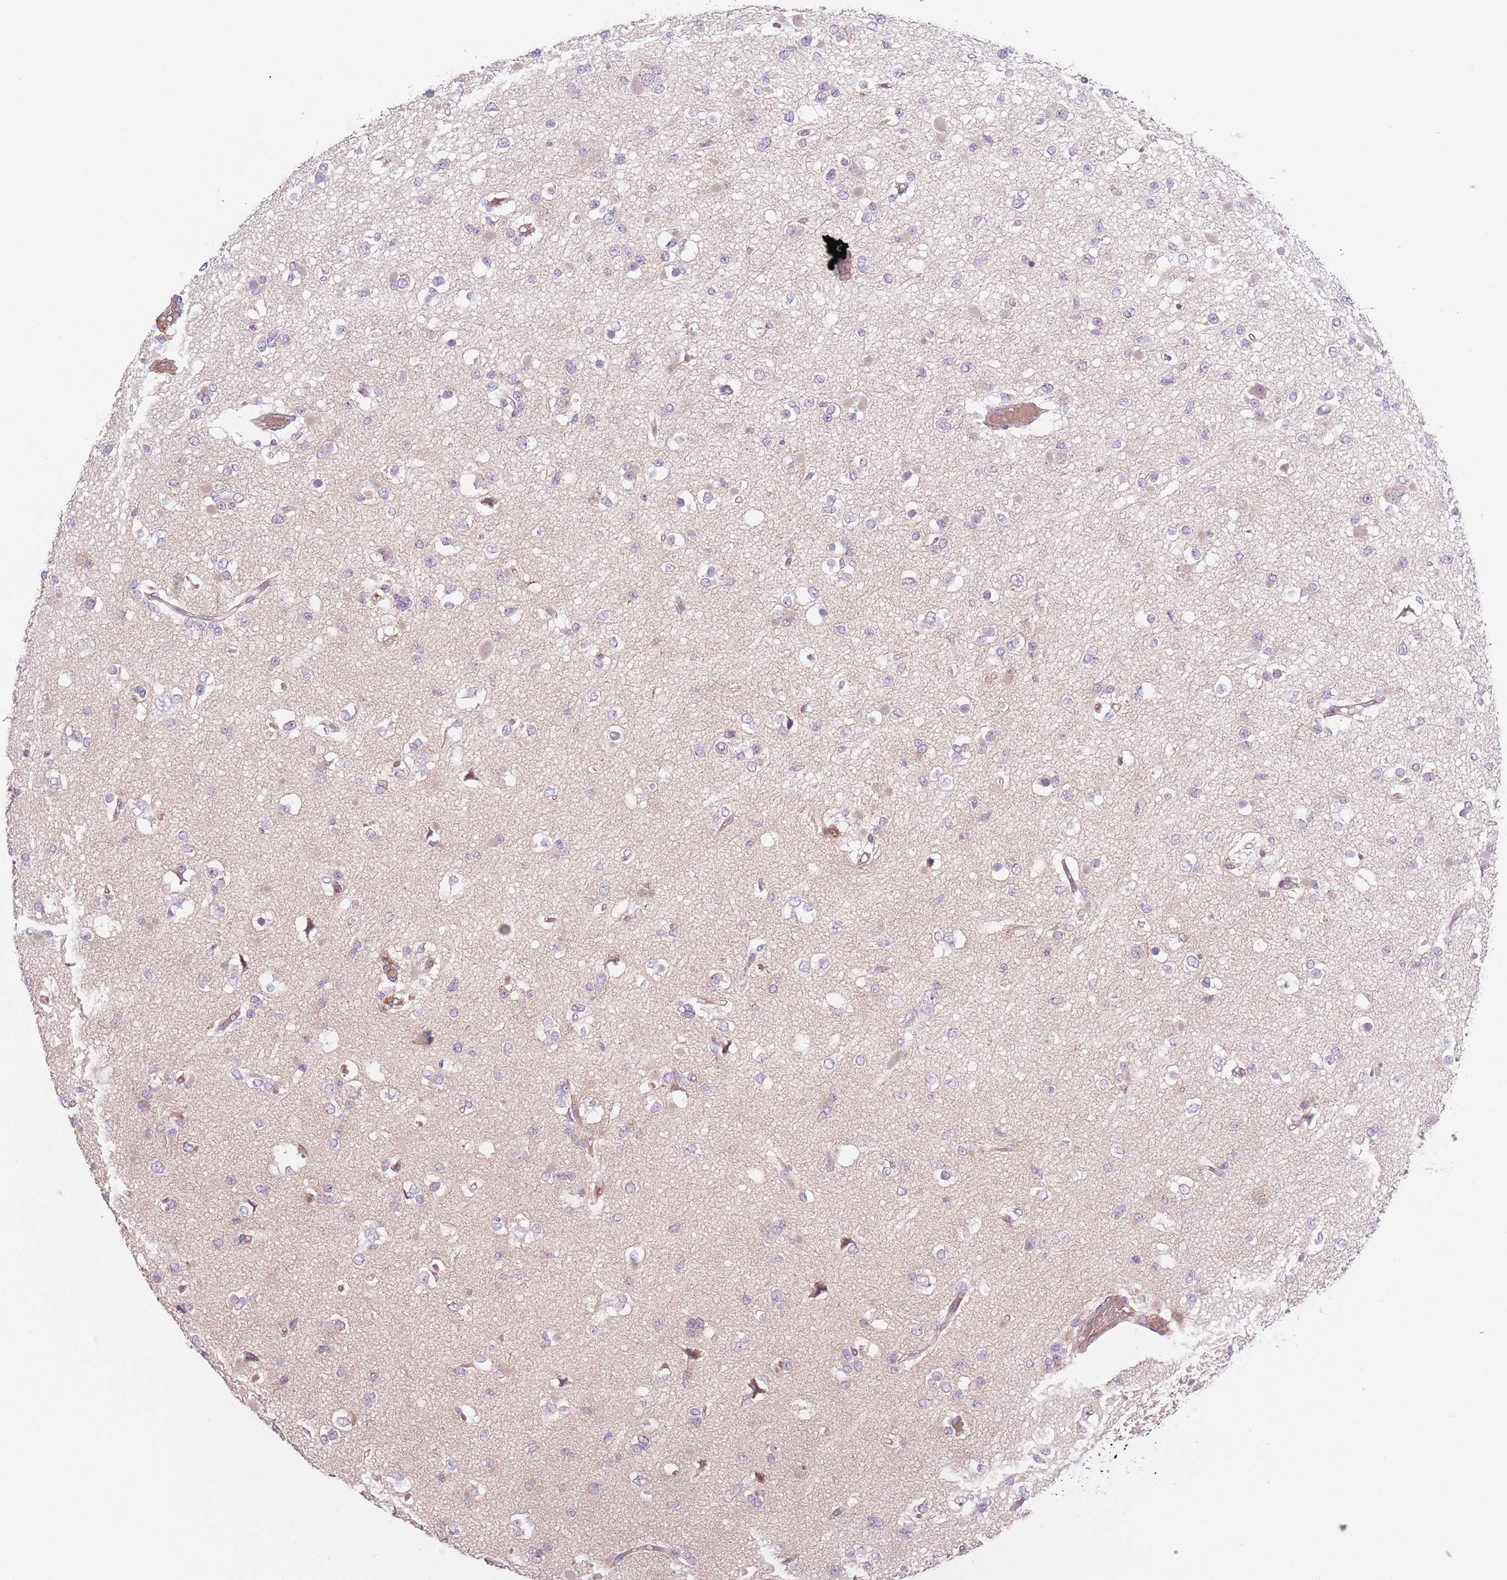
{"staining": {"intensity": "negative", "quantity": "none", "location": "none"}, "tissue": "glioma", "cell_type": "Tumor cells", "image_type": "cancer", "snomed": [{"axis": "morphology", "description": "Glioma, malignant, Low grade"}, {"axis": "topography", "description": "Brain"}], "caption": "Malignant low-grade glioma was stained to show a protein in brown. There is no significant staining in tumor cells.", "gene": "ASB13", "patient": {"sex": "female", "age": 22}}